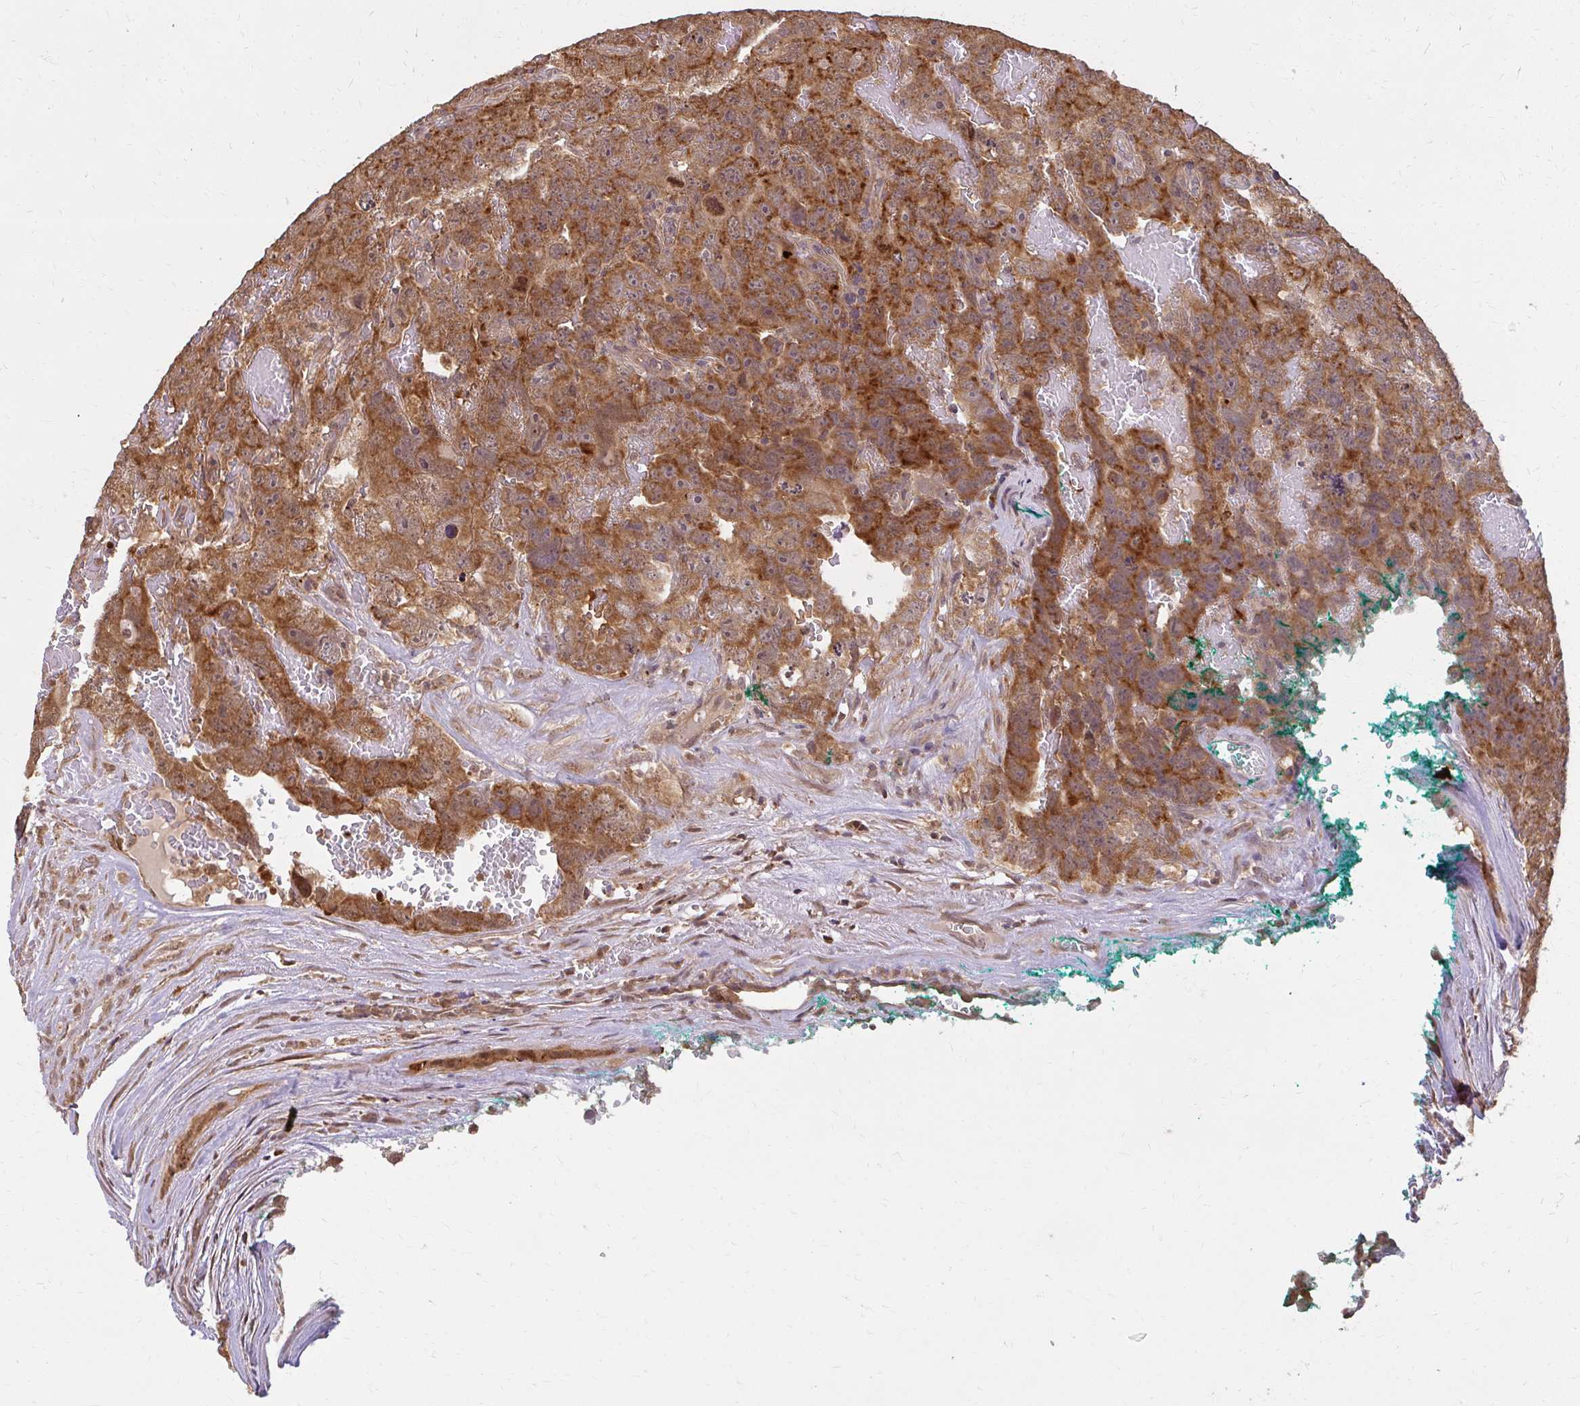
{"staining": {"intensity": "strong", "quantity": ">75%", "location": "cytoplasmic/membranous"}, "tissue": "testis cancer", "cell_type": "Tumor cells", "image_type": "cancer", "snomed": [{"axis": "morphology", "description": "Carcinoma, Embryonal, NOS"}, {"axis": "topography", "description": "Testis"}], "caption": "Immunohistochemistry staining of testis cancer (embryonal carcinoma), which shows high levels of strong cytoplasmic/membranous positivity in about >75% of tumor cells indicating strong cytoplasmic/membranous protein expression. The staining was performed using DAB (3,3'-diaminobenzidine) (brown) for protein detection and nuclei were counterstained in hematoxylin (blue).", "gene": "LARS2", "patient": {"sex": "male", "age": 45}}